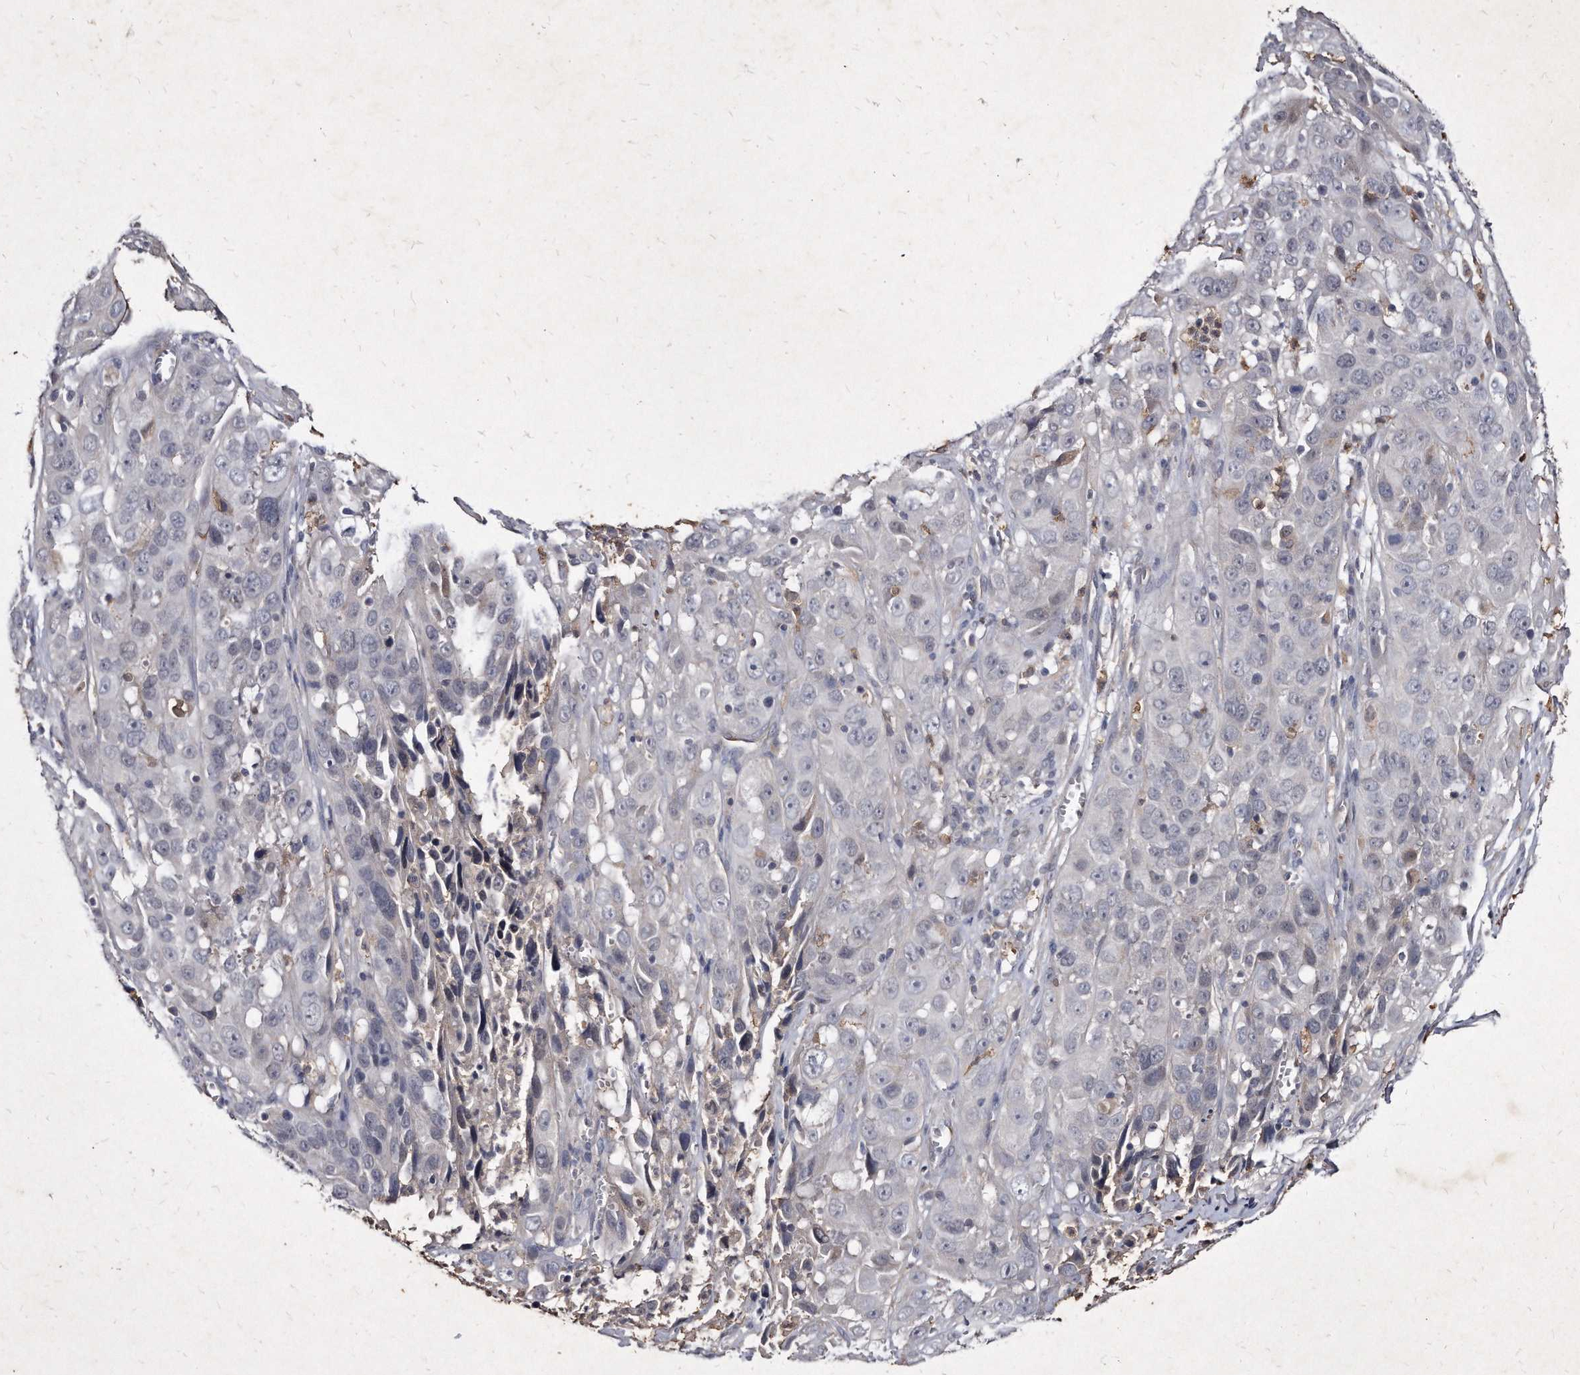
{"staining": {"intensity": "negative", "quantity": "none", "location": "none"}, "tissue": "cervical cancer", "cell_type": "Tumor cells", "image_type": "cancer", "snomed": [{"axis": "morphology", "description": "Squamous cell carcinoma, NOS"}, {"axis": "topography", "description": "Cervix"}], "caption": "This is a image of immunohistochemistry (IHC) staining of squamous cell carcinoma (cervical), which shows no staining in tumor cells.", "gene": "KLHDC3", "patient": {"sex": "female", "age": 32}}